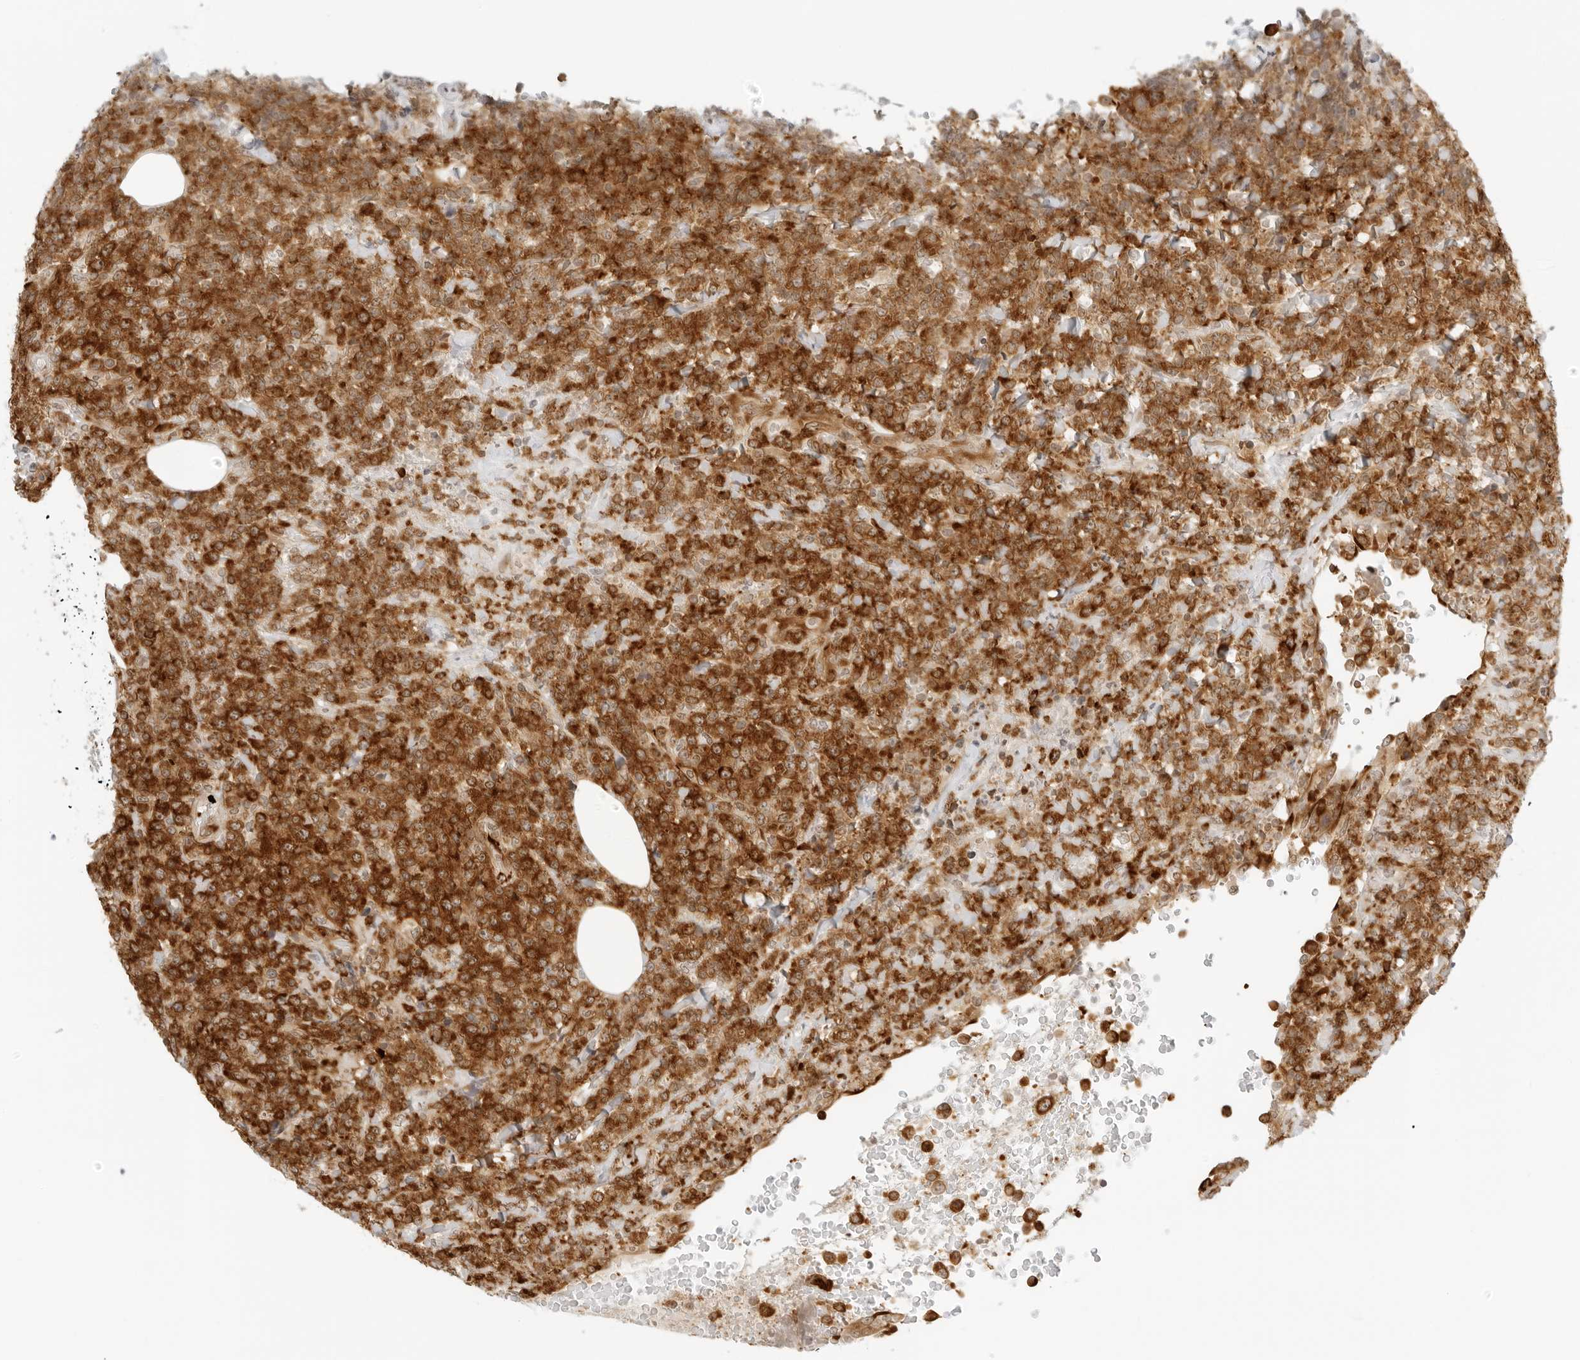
{"staining": {"intensity": "strong", "quantity": ">75%", "location": "cytoplasmic/membranous"}, "tissue": "lymphoma", "cell_type": "Tumor cells", "image_type": "cancer", "snomed": [{"axis": "morphology", "description": "Malignant lymphoma, non-Hodgkin's type, High grade"}, {"axis": "topography", "description": "Lymph node"}], "caption": "Human high-grade malignant lymphoma, non-Hodgkin's type stained for a protein (brown) displays strong cytoplasmic/membranous positive expression in about >75% of tumor cells.", "gene": "EIF4G1", "patient": {"sex": "male", "age": 13}}